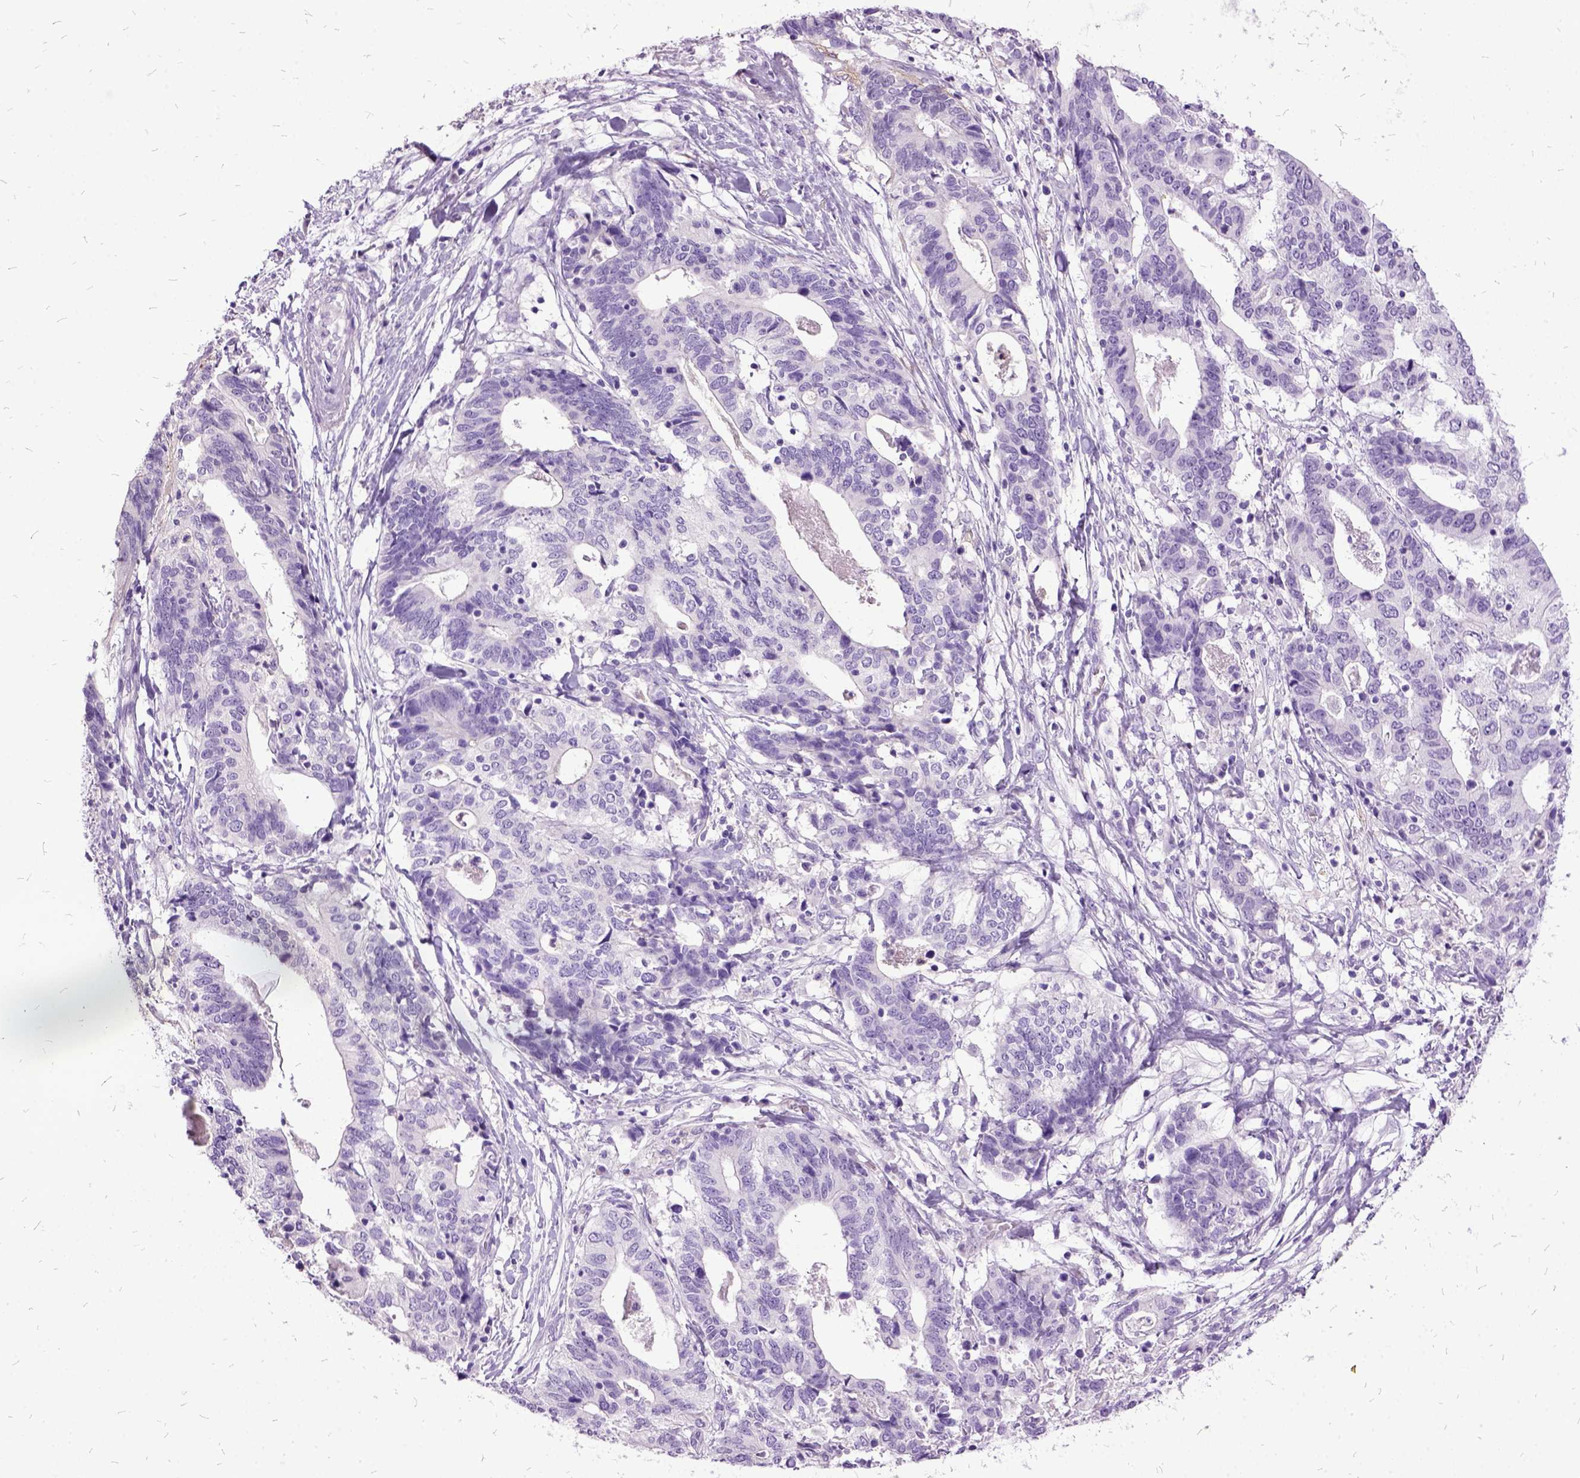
{"staining": {"intensity": "negative", "quantity": "none", "location": "none"}, "tissue": "stomach cancer", "cell_type": "Tumor cells", "image_type": "cancer", "snomed": [{"axis": "morphology", "description": "Adenocarcinoma, NOS"}, {"axis": "topography", "description": "Stomach, upper"}], "caption": "High power microscopy photomicrograph of an IHC micrograph of stomach cancer (adenocarcinoma), revealing no significant staining in tumor cells.", "gene": "MME", "patient": {"sex": "female", "age": 67}}